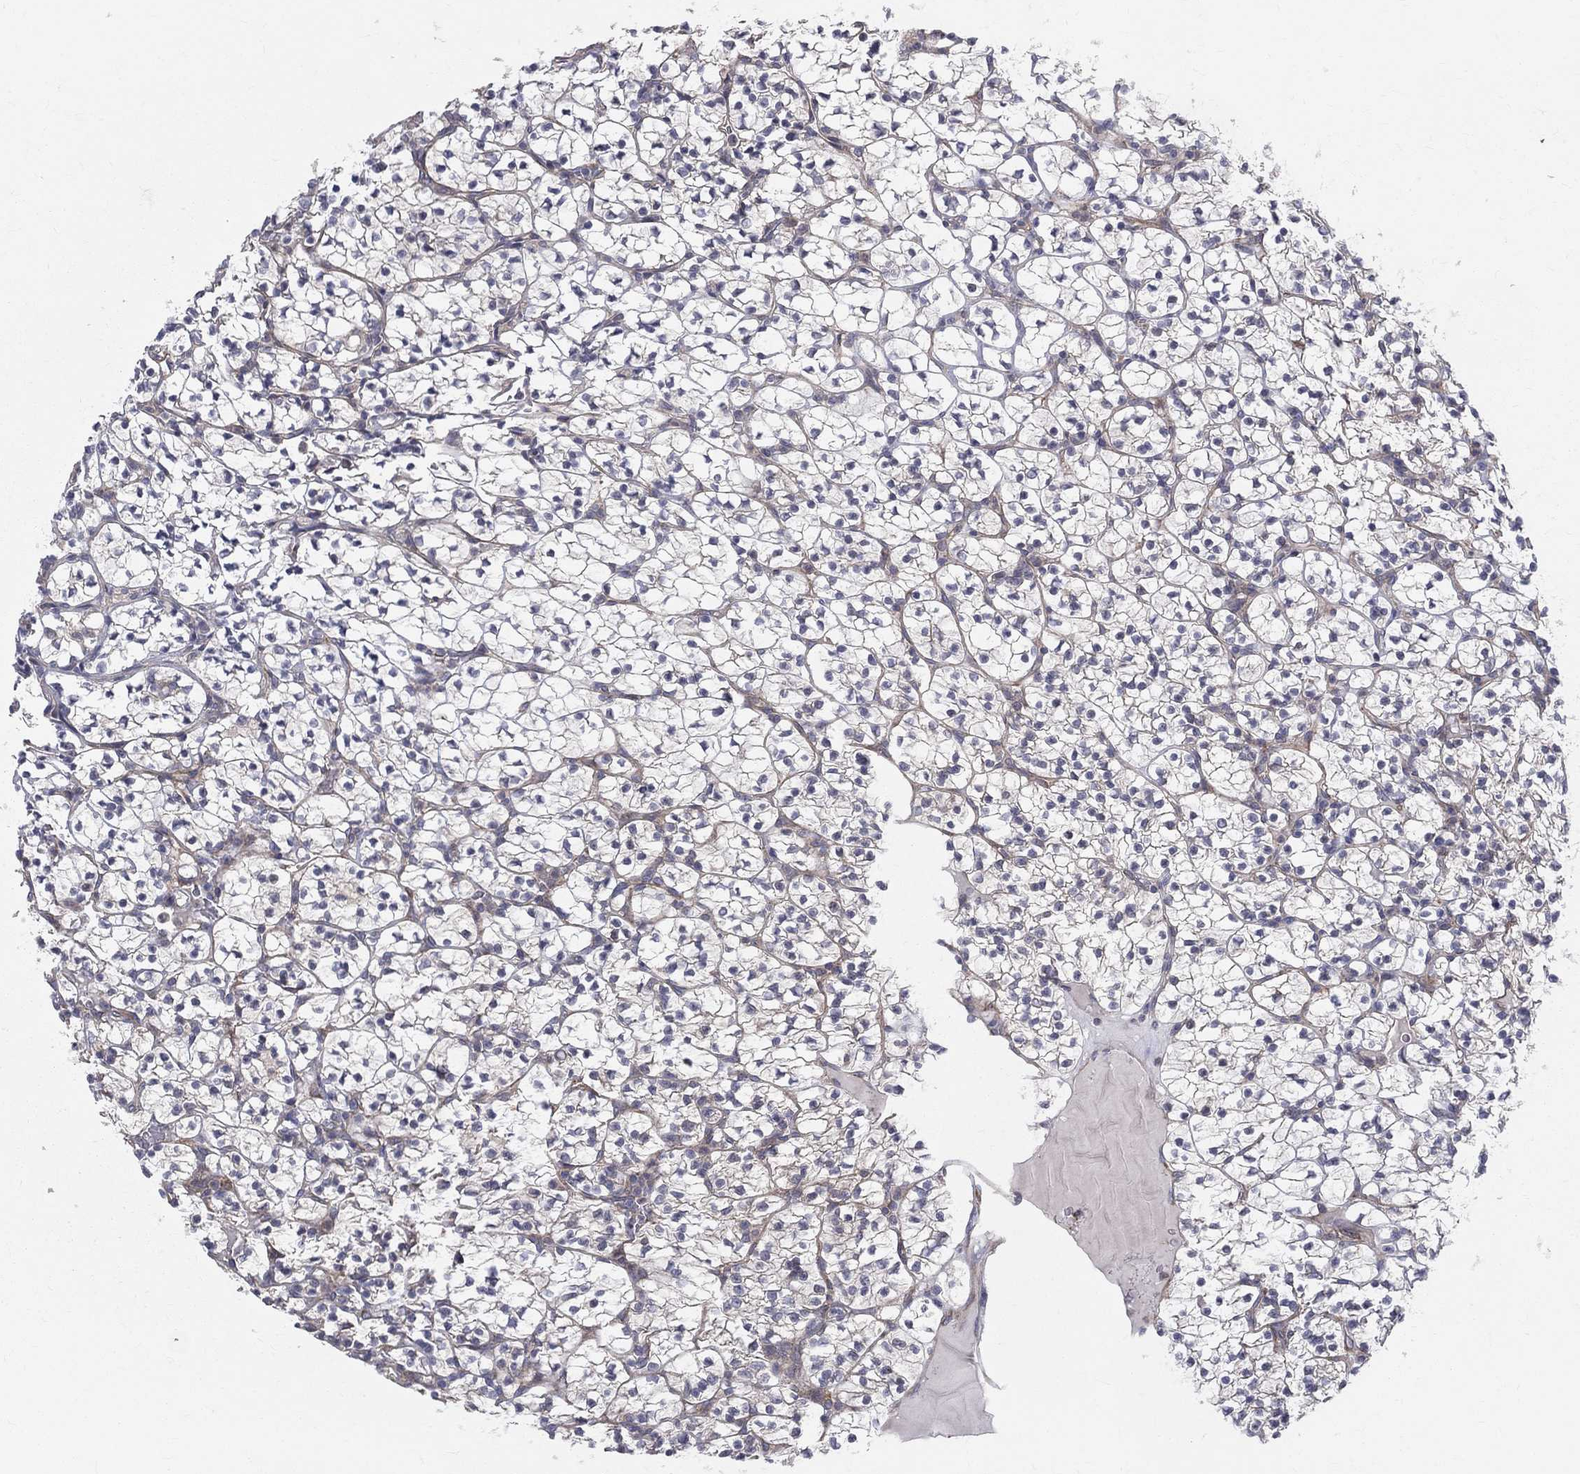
{"staining": {"intensity": "weak", "quantity": "25%-75%", "location": "cytoplasmic/membranous"}, "tissue": "renal cancer", "cell_type": "Tumor cells", "image_type": "cancer", "snomed": [{"axis": "morphology", "description": "Adenocarcinoma, NOS"}, {"axis": "topography", "description": "Kidney"}], "caption": "A low amount of weak cytoplasmic/membranous positivity is identified in approximately 25%-75% of tumor cells in renal adenocarcinoma tissue.", "gene": "POMZP3", "patient": {"sex": "female", "age": 89}}